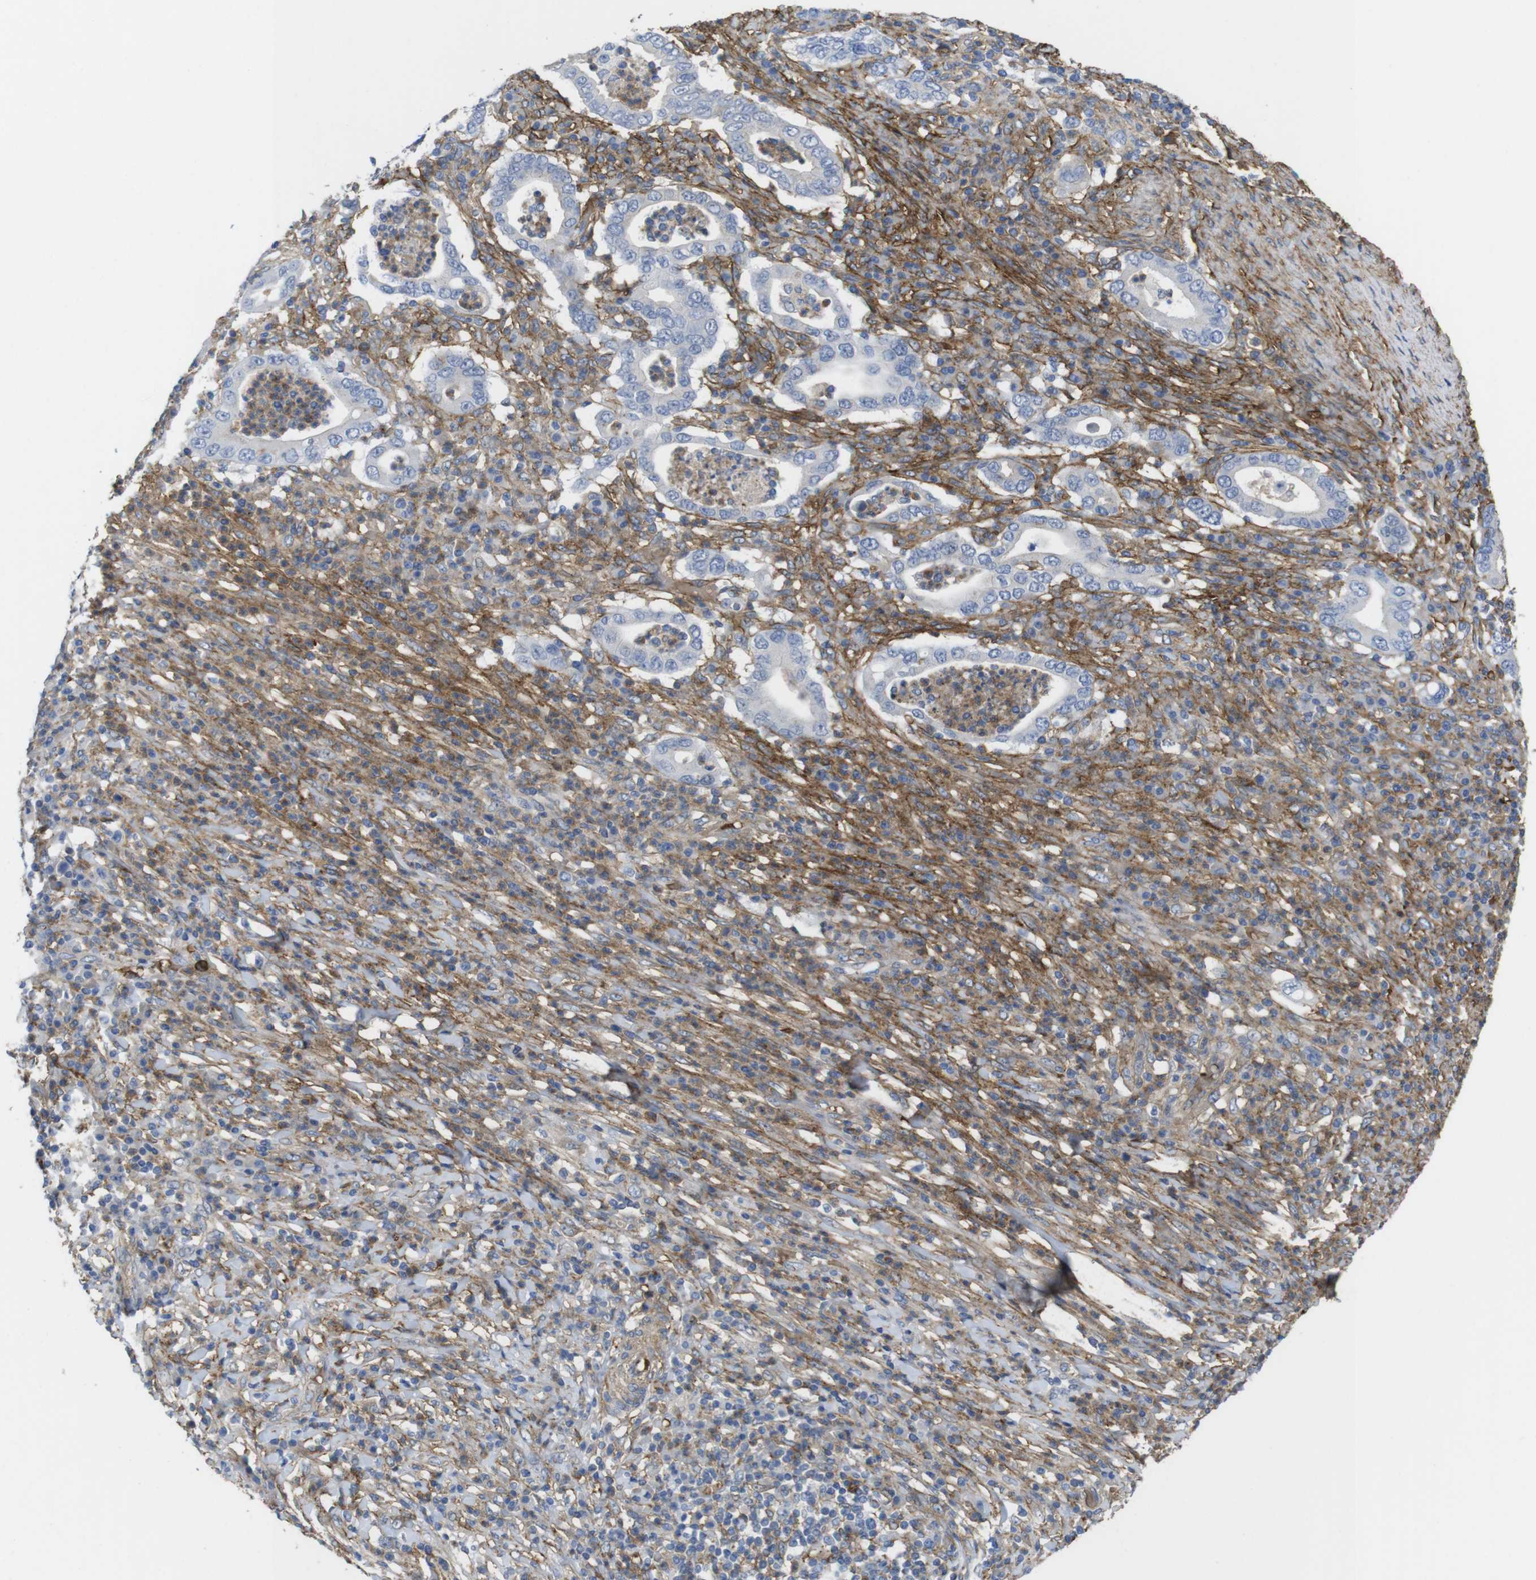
{"staining": {"intensity": "negative", "quantity": "none", "location": "none"}, "tissue": "stomach cancer", "cell_type": "Tumor cells", "image_type": "cancer", "snomed": [{"axis": "morphology", "description": "Normal tissue, NOS"}, {"axis": "morphology", "description": "Adenocarcinoma, NOS"}, {"axis": "topography", "description": "Esophagus"}, {"axis": "topography", "description": "Stomach, upper"}, {"axis": "topography", "description": "Peripheral nerve tissue"}], "caption": "Tumor cells show no significant protein expression in stomach cancer.", "gene": "CYBRD1", "patient": {"sex": "male", "age": 62}}